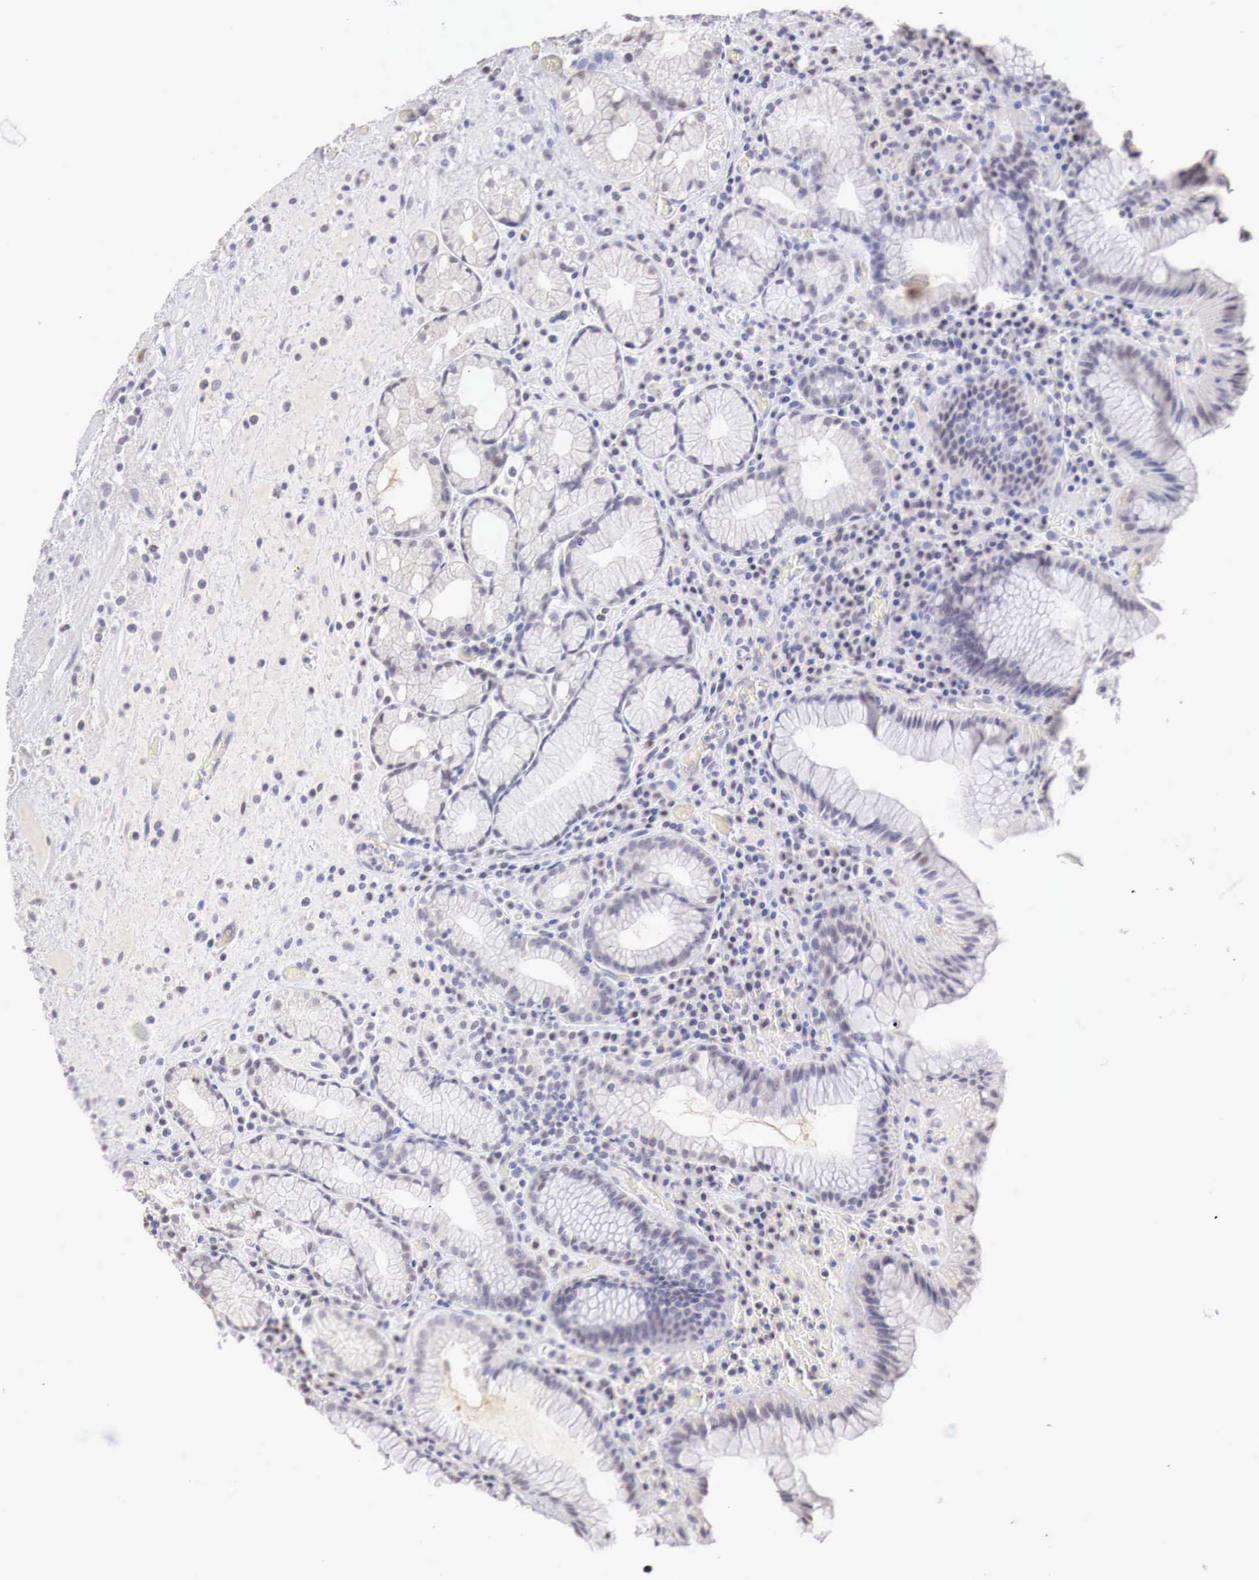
{"staining": {"intensity": "negative", "quantity": "none", "location": "none"}, "tissue": "stomach", "cell_type": "Glandular cells", "image_type": "normal", "snomed": [{"axis": "morphology", "description": "Normal tissue, NOS"}, {"axis": "topography", "description": "Stomach, lower"}, {"axis": "topography", "description": "Duodenum"}], "caption": "Immunohistochemistry histopathology image of benign stomach: stomach stained with DAB (3,3'-diaminobenzidine) reveals no significant protein expression in glandular cells.", "gene": "UBA1", "patient": {"sex": "male", "age": 84}}